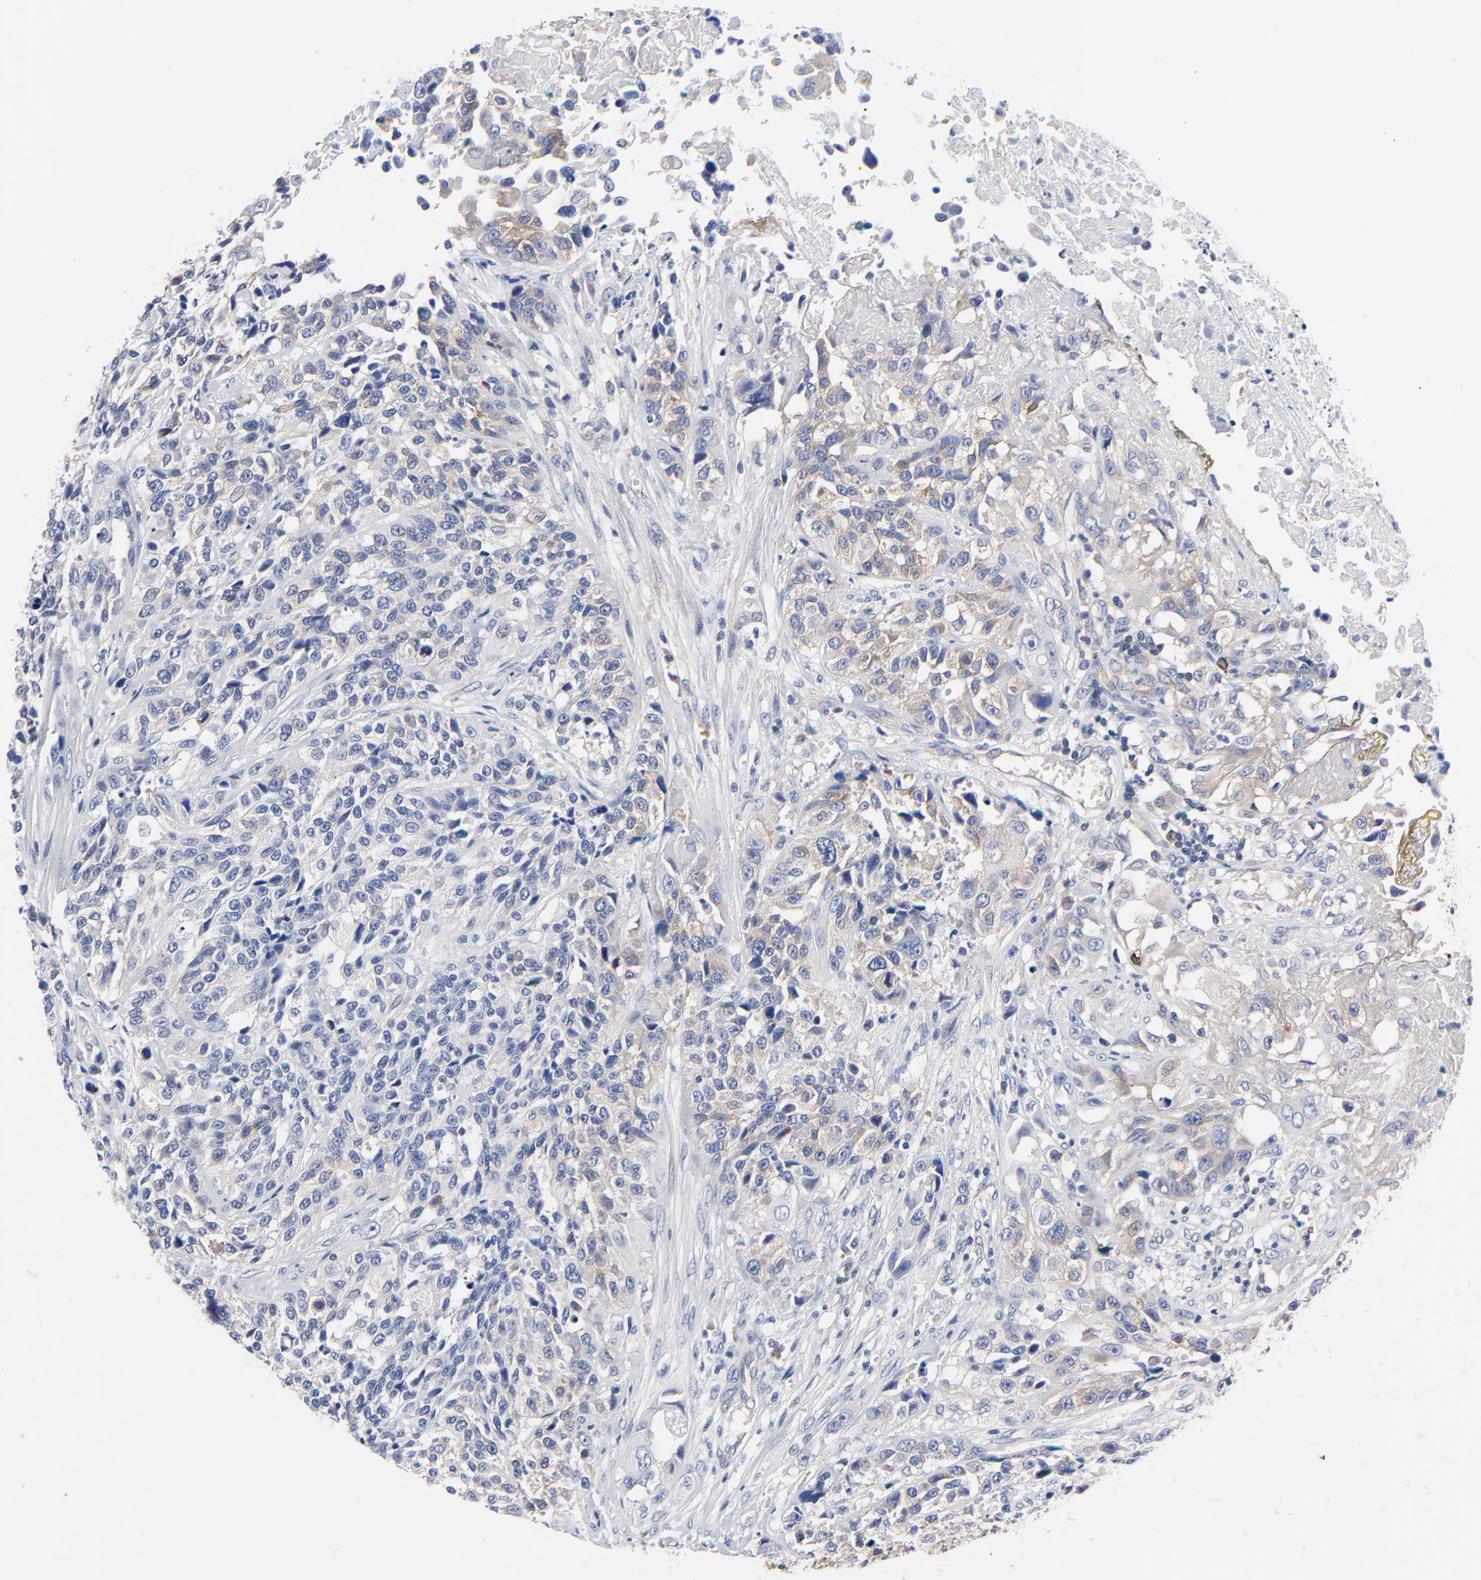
{"staining": {"intensity": "weak", "quantity": "<25%", "location": "cytoplasmic/membranous"}, "tissue": "urothelial cancer", "cell_type": "Tumor cells", "image_type": "cancer", "snomed": [{"axis": "morphology", "description": "Urothelial carcinoma, High grade"}, {"axis": "topography", "description": "Urinary bladder"}], "caption": "Image shows no protein staining in tumor cells of urothelial carcinoma (high-grade) tissue. (Stains: DAB IHC with hematoxylin counter stain, Microscopy: brightfield microscopy at high magnification).", "gene": "CD2AP", "patient": {"sex": "female", "age": 81}}